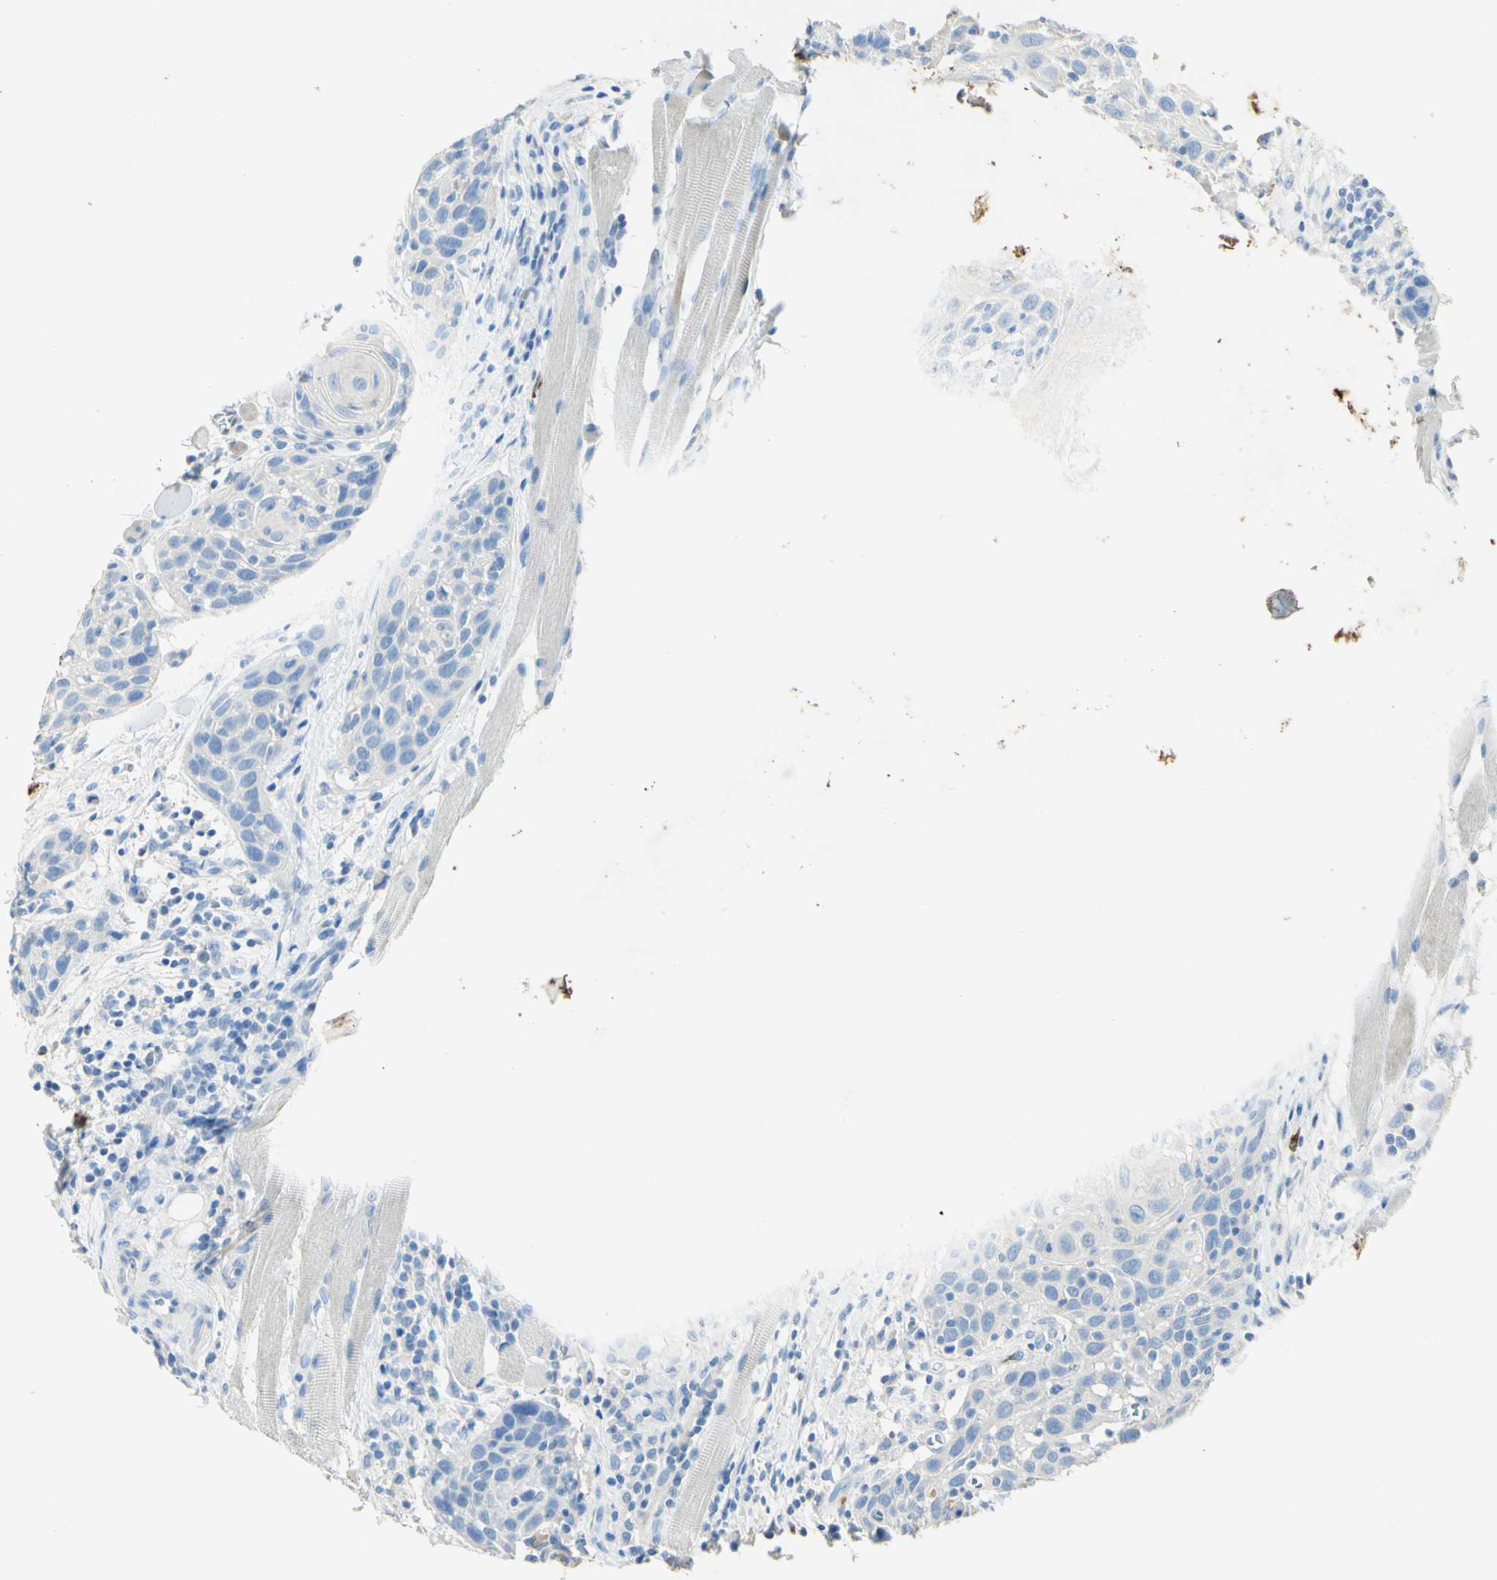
{"staining": {"intensity": "negative", "quantity": "none", "location": "none"}, "tissue": "head and neck cancer", "cell_type": "Tumor cells", "image_type": "cancer", "snomed": [{"axis": "morphology", "description": "Squamous cell carcinoma, NOS"}, {"axis": "topography", "description": "Oral tissue"}, {"axis": "topography", "description": "Head-Neck"}], "caption": "There is no significant expression in tumor cells of squamous cell carcinoma (head and neck).", "gene": "PIGR", "patient": {"sex": "female", "age": 50}}